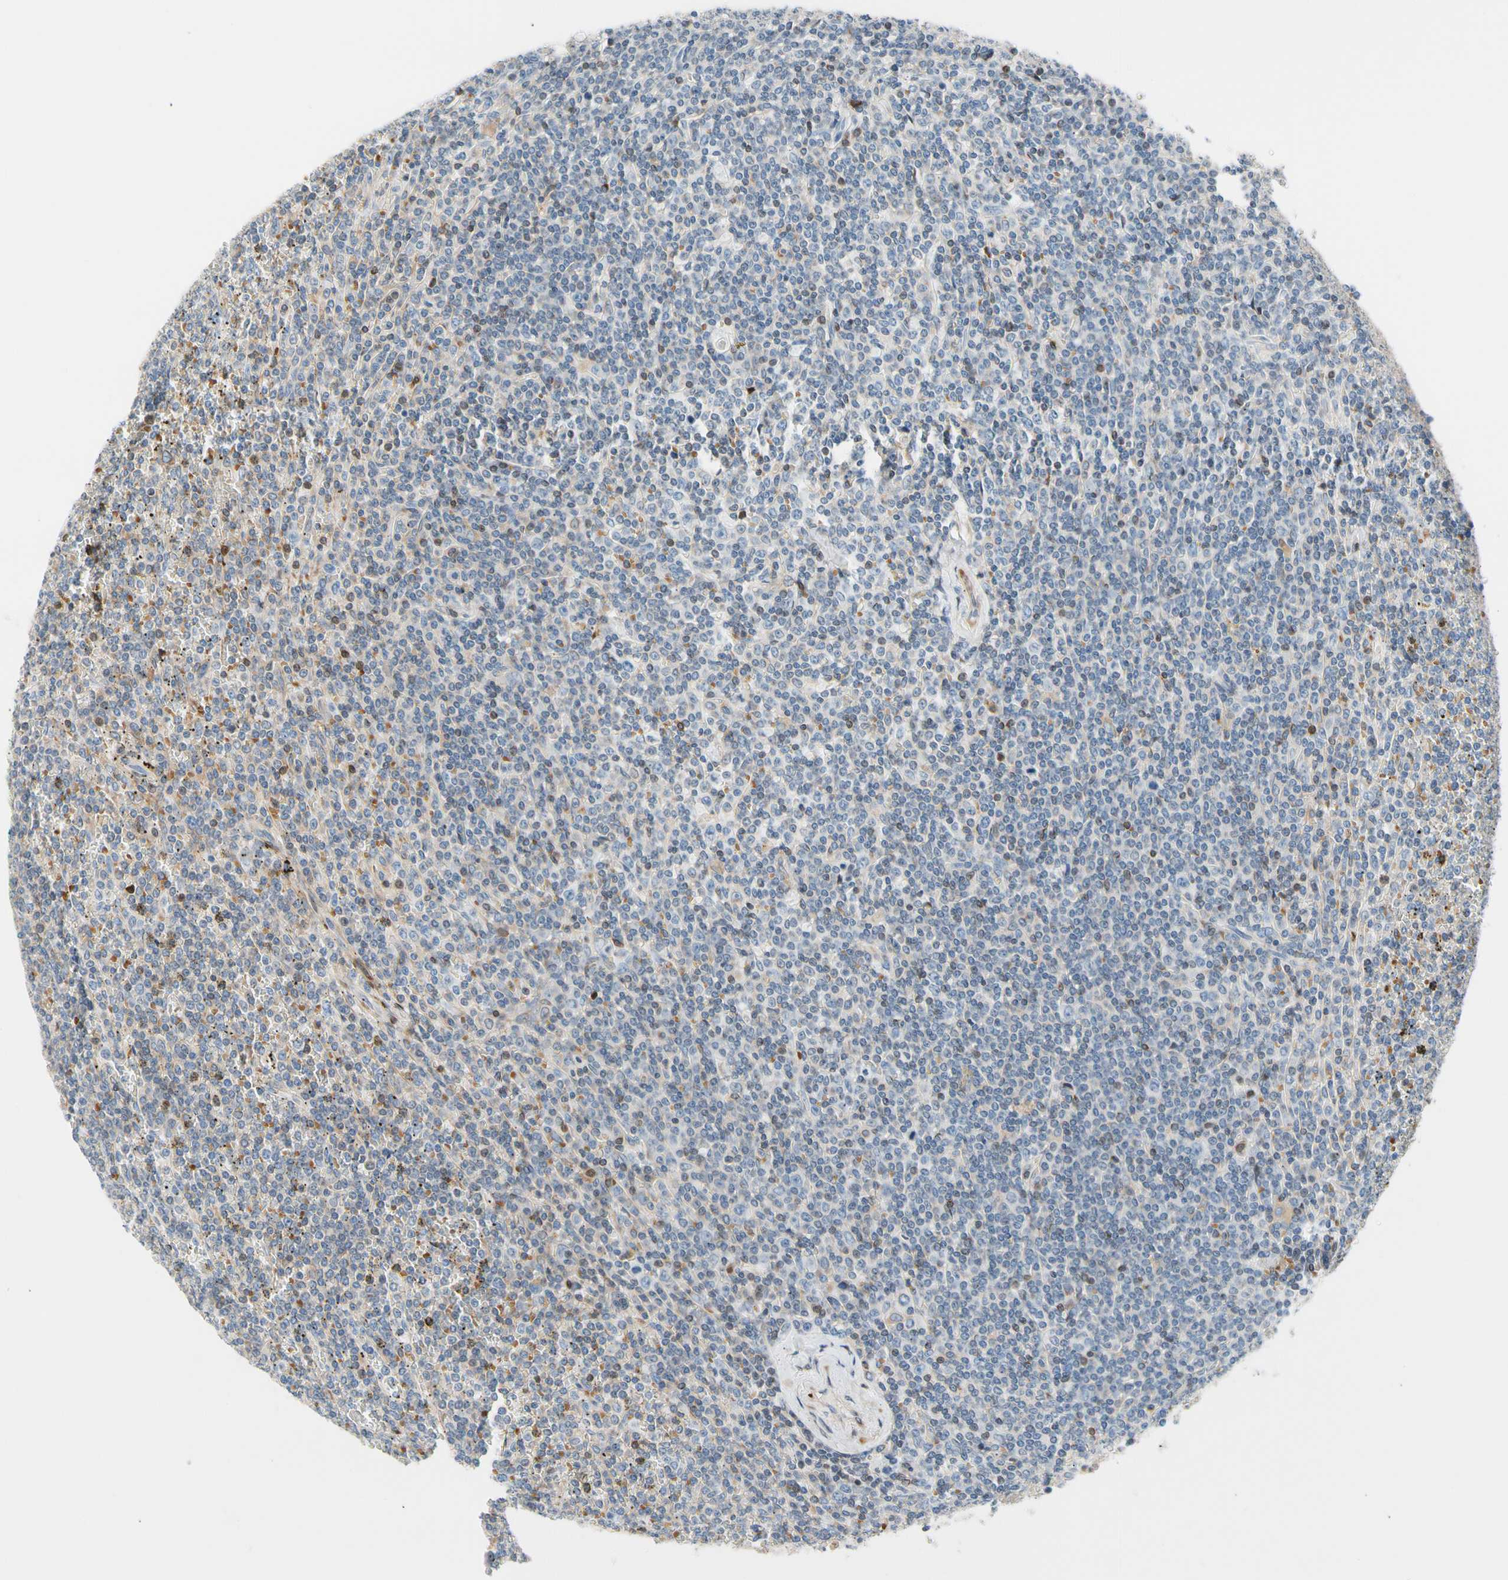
{"staining": {"intensity": "negative", "quantity": "none", "location": "none"}, "tissue": "lymphoma", "cell_type": "Tumor cells", "image_type": "cancer", "snomed": [{"axis": "morphology", "description": "Malignant lymphoma, non-Hodgkin's type, Low grade"}, {"axis": "topography", "description": "Spleen"}], "caption": "The micrograph demonstrates no significant positivity in tumor cells of lymphoma.", "gene": "MAP3K3", "patient": {"sex": "female", "age": 19}}